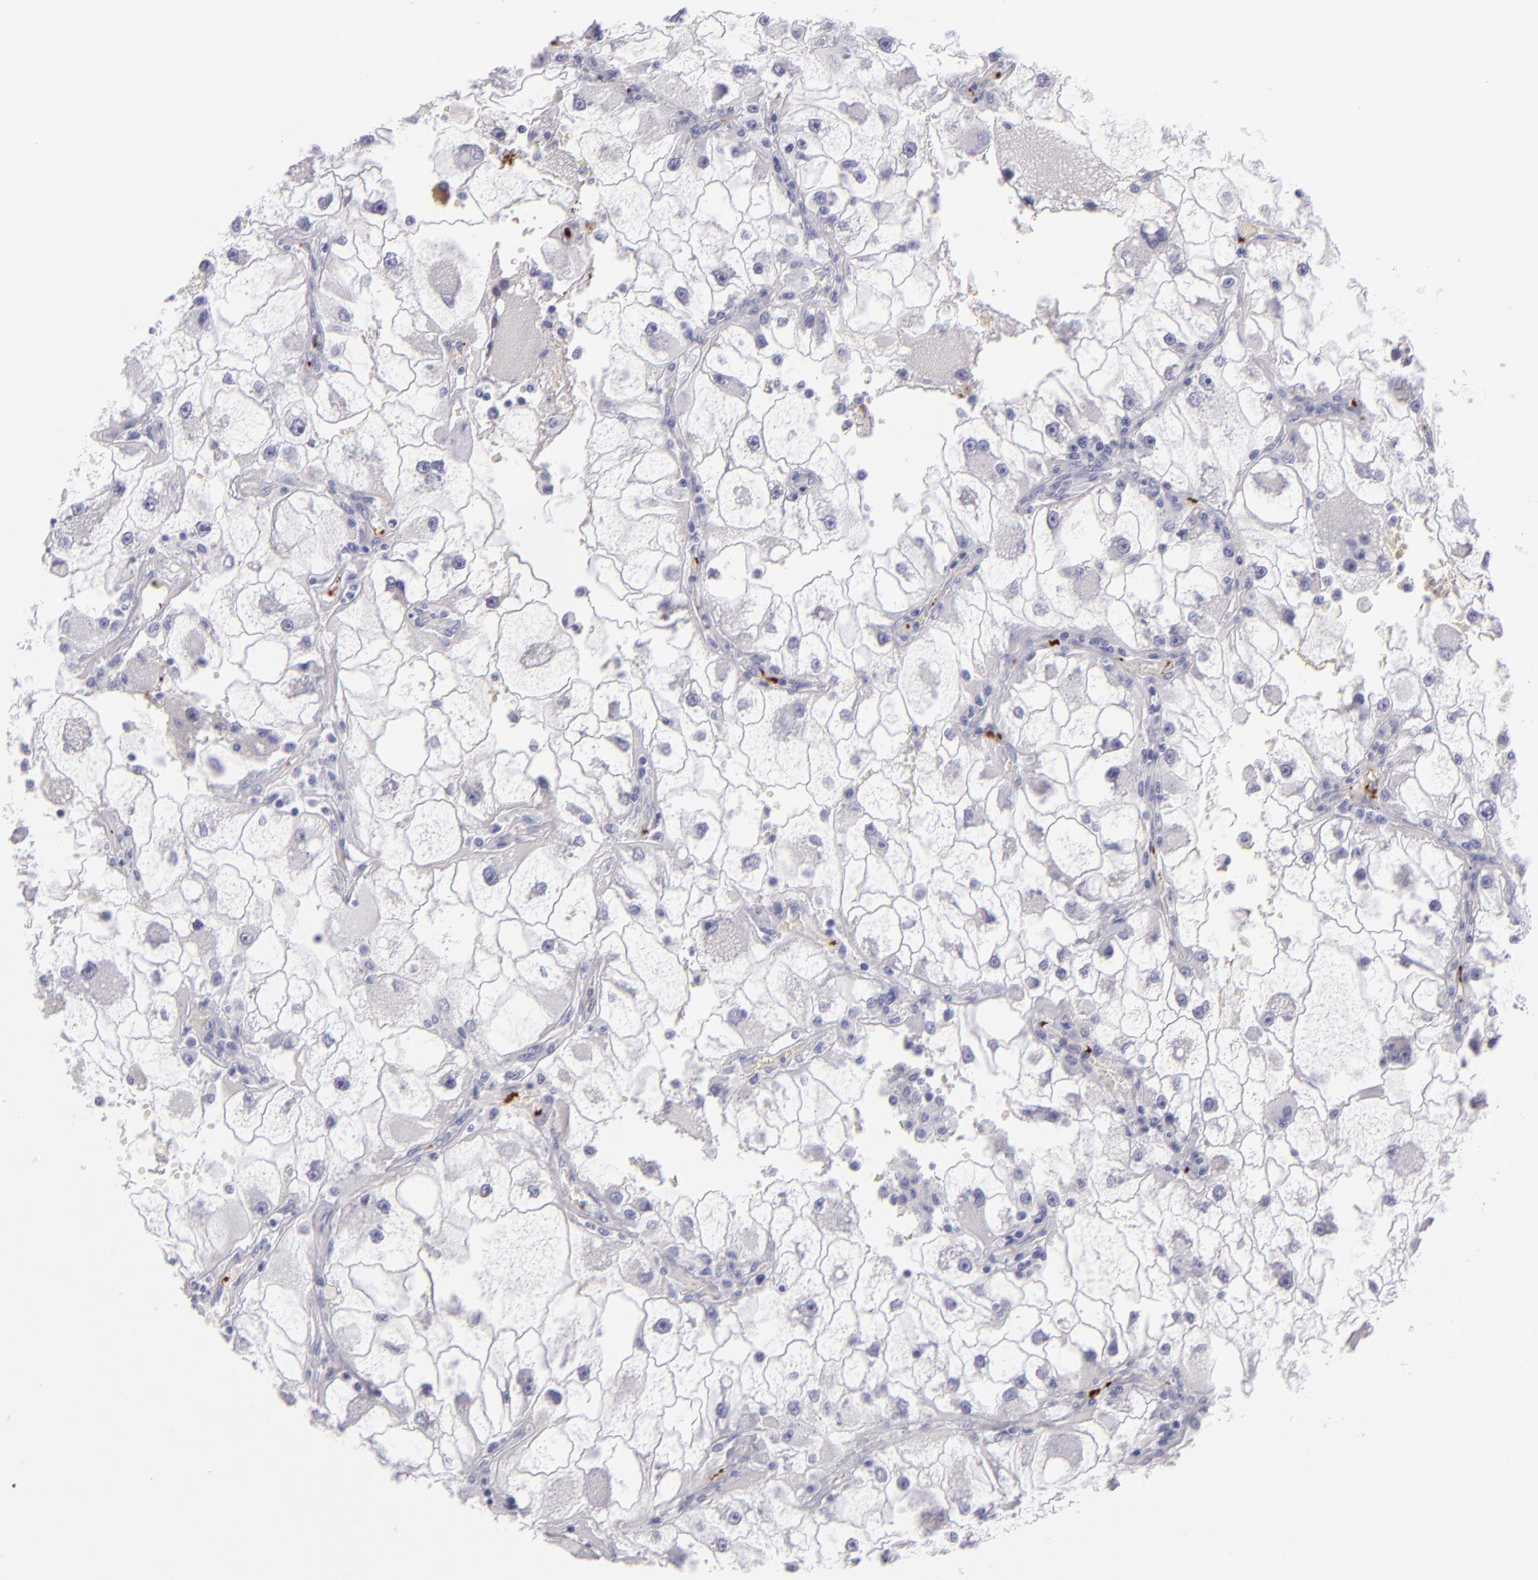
{"staining": {"intensity": "negative", "quantity": "none", "location": "none"}, "tissue": "renal cancer", "cell_type": "Tumor cells", "image_type": "cancer", "snomed": [{"axis": "morphology", "description": "Adenocarcinoma, NOS"}, {"axis": "topography", "description": "Kidney"}], "caption": "DAB immunohistochemical staining of renal cancer reveals no significant positivity in tumor cells.", "gene": "GP1BA", "patient": {"sex": "female", "age": 73}}